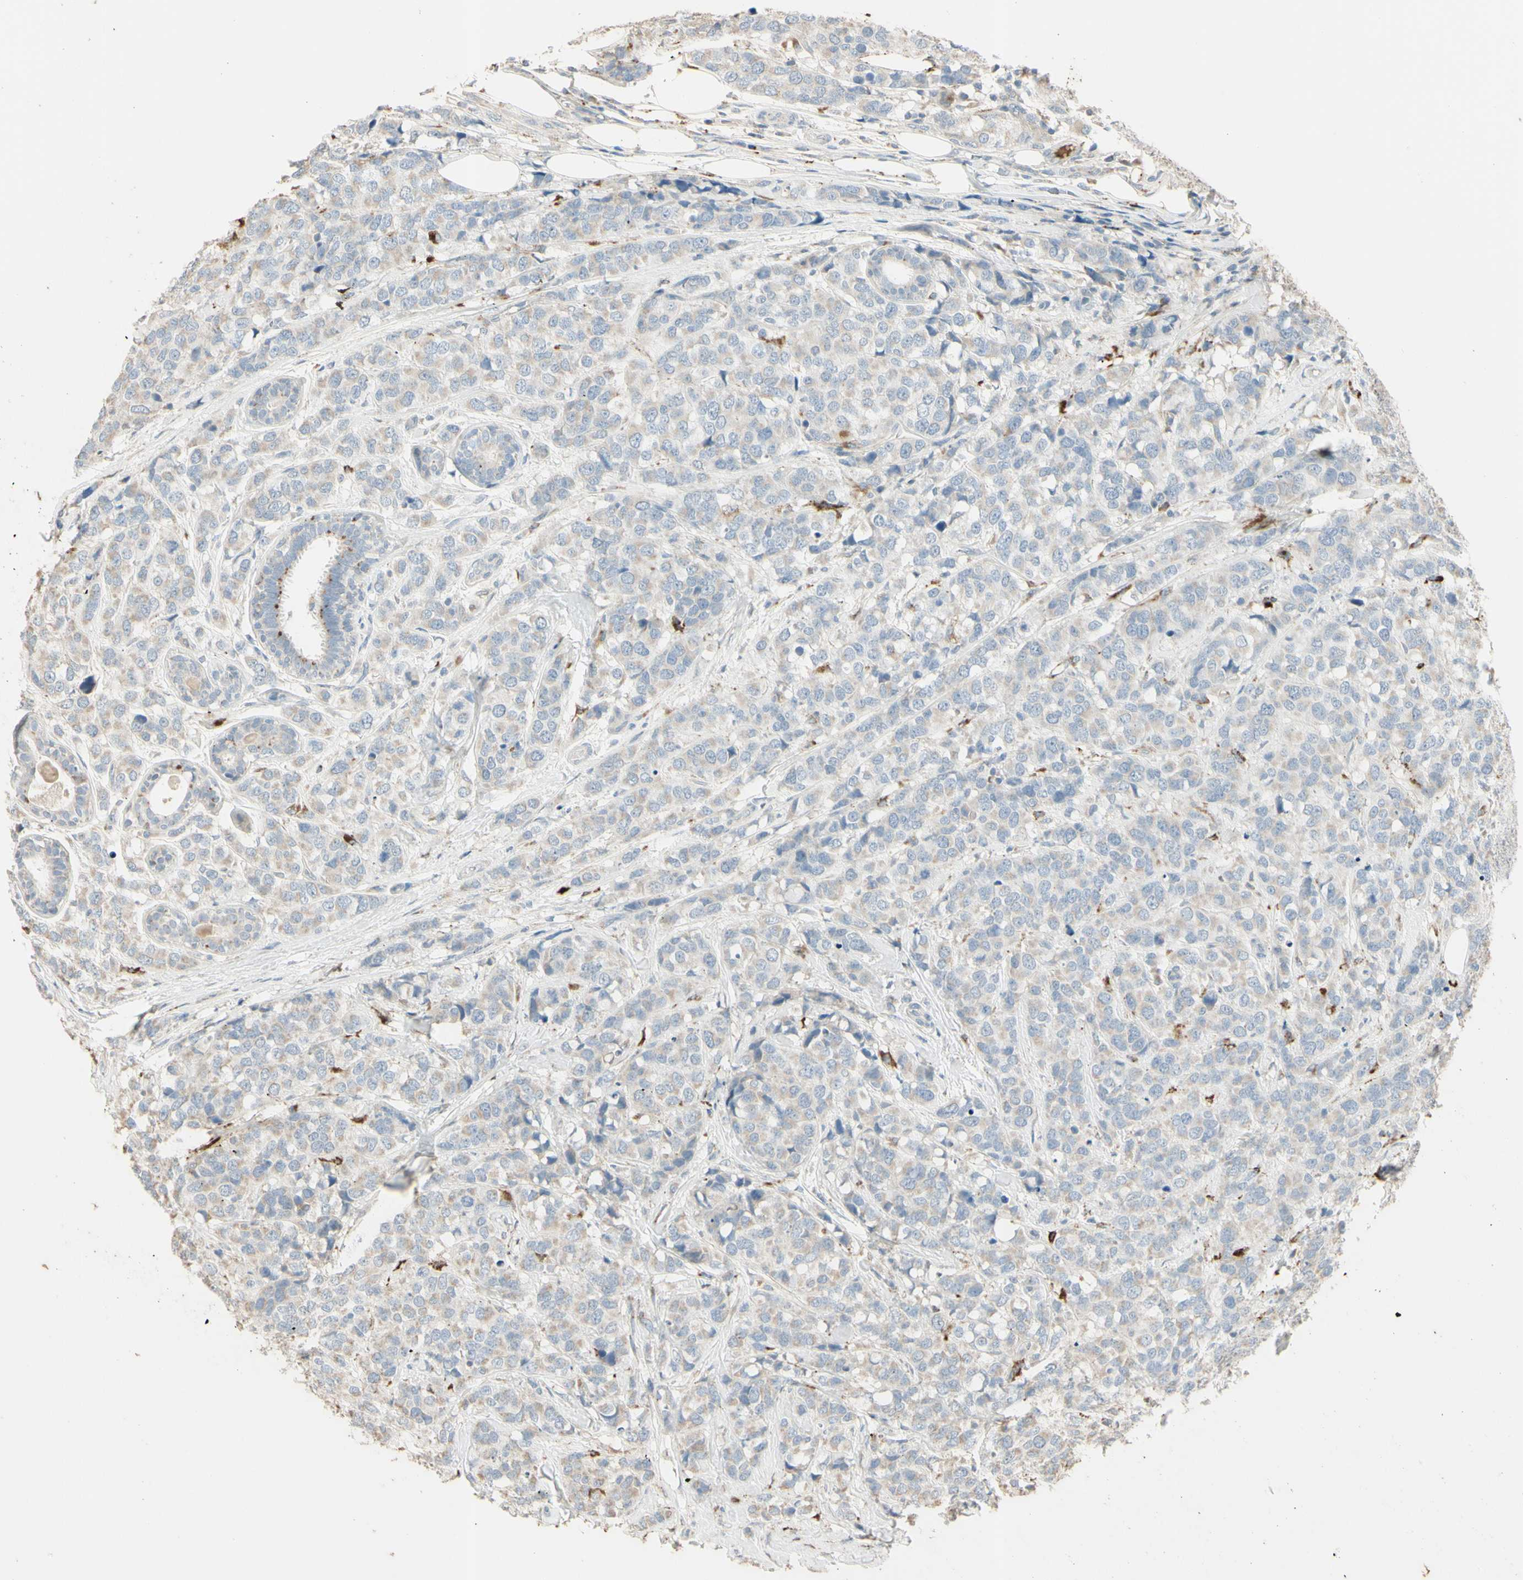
{"staining": {"intensity": "weak", "quantity": ">75%", "location": "cytoplasmic/membranous"}, "tissue": "breast cancer", "cell_type": "Tumor cells", "image_type": "cancer", "snomed": [{"axis": "morphology", "description": "Lobular carcinoma"}, {"axis": "topography", "description": "Breast"}], "caption": "This is an image of immunohistochemistry (IHC) staining of breast lobular carcinoma, which shows weak expression in the cytoplasmic/membranous of tumor cells.", "gene": "ANGPTL1", "patient": {"sex": "female", "age": 59}}